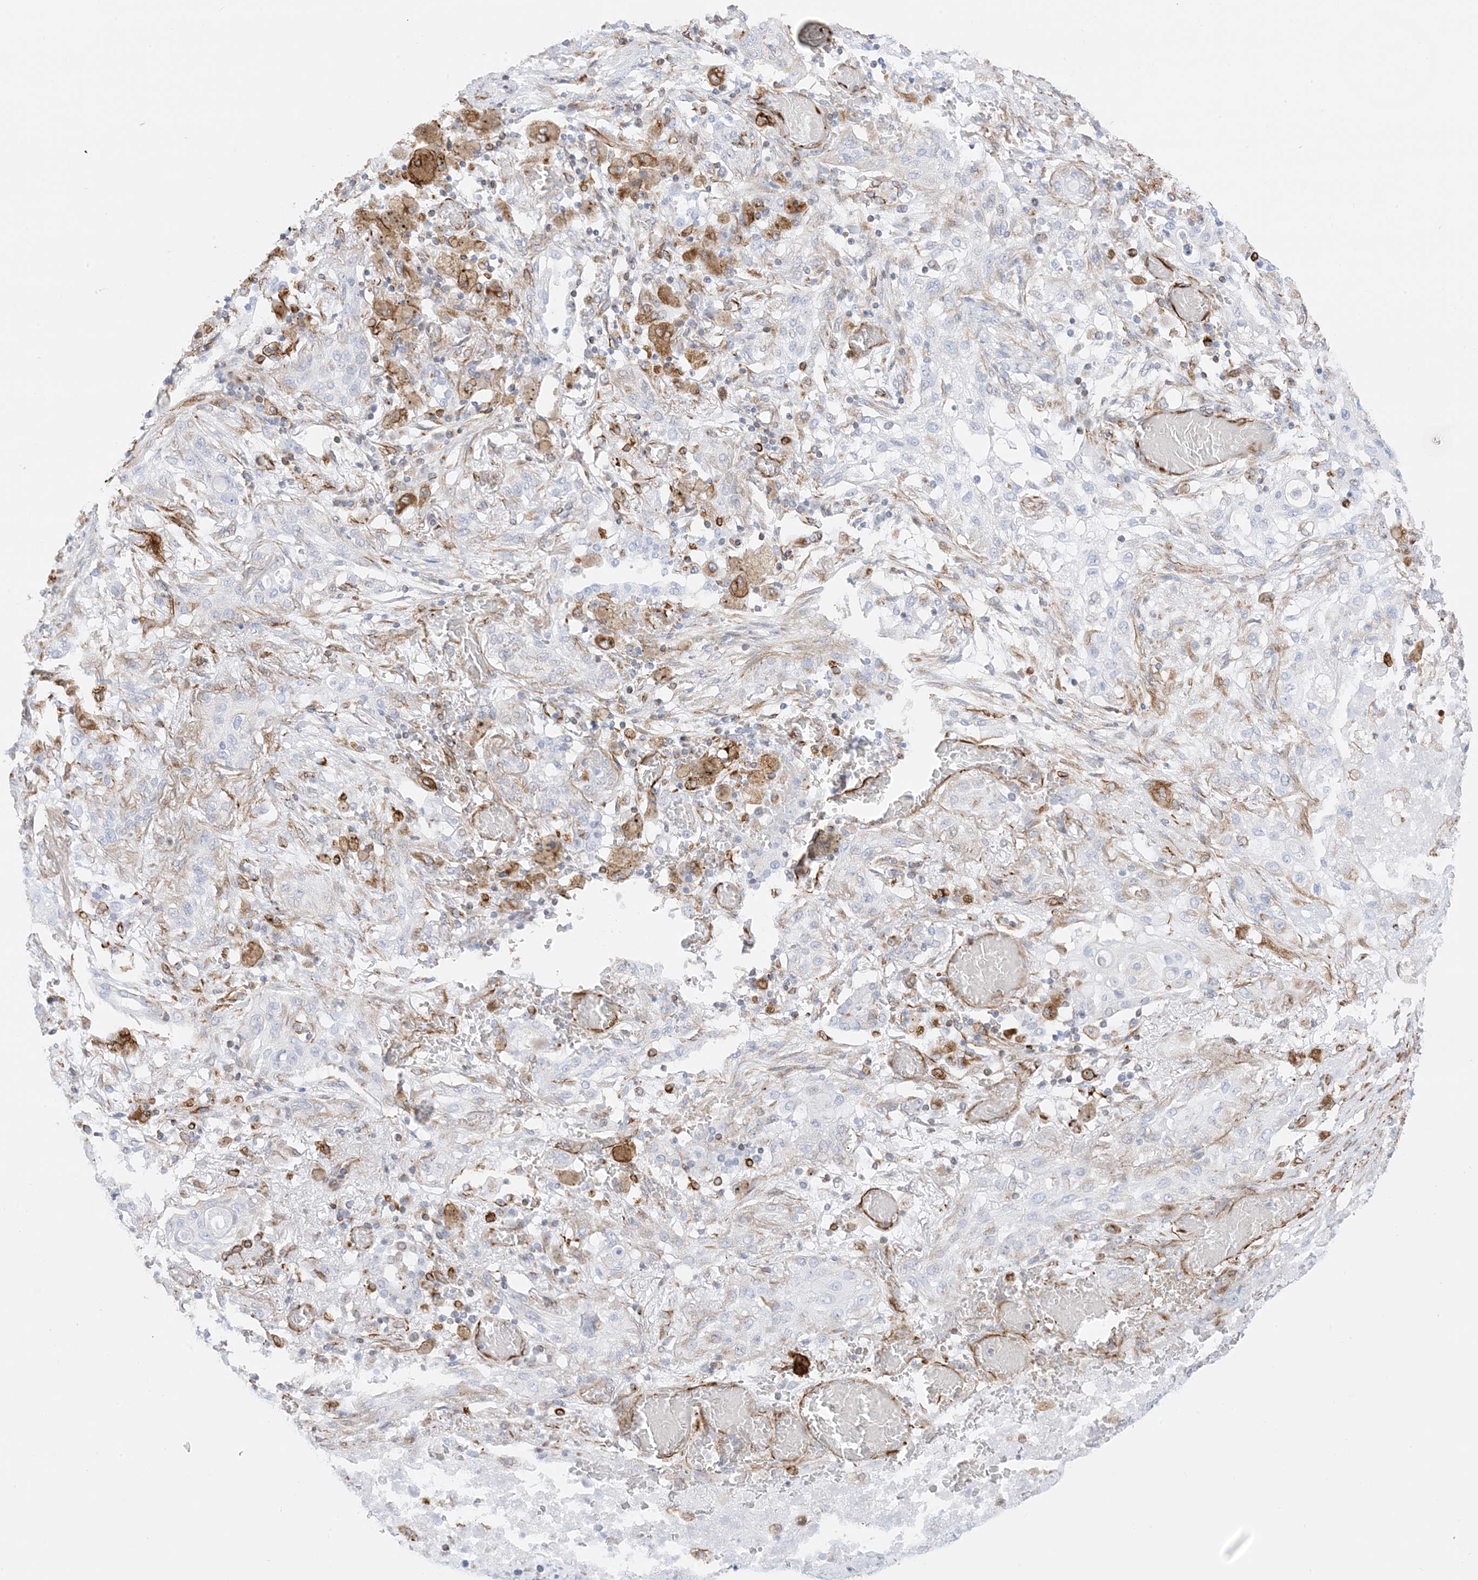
{"staining": {"intensity": "weak", "quantity": "<25%", "location": "cytoplasmic/membranous"}, "tissue": "lung cancer", "cell_type": "Tumor cells", "image_type": "cancer", "snomed": [{"axis": "morphology", "description": "Squamous cell carcinoma, NOS"}, {"axis": "topography", "description": "Lung"}], "caption": "IHC of human lung cancer reveals no expression in tumor cells.", "gene": "PID1", "patient": {"sex": "female", "age": 47}}